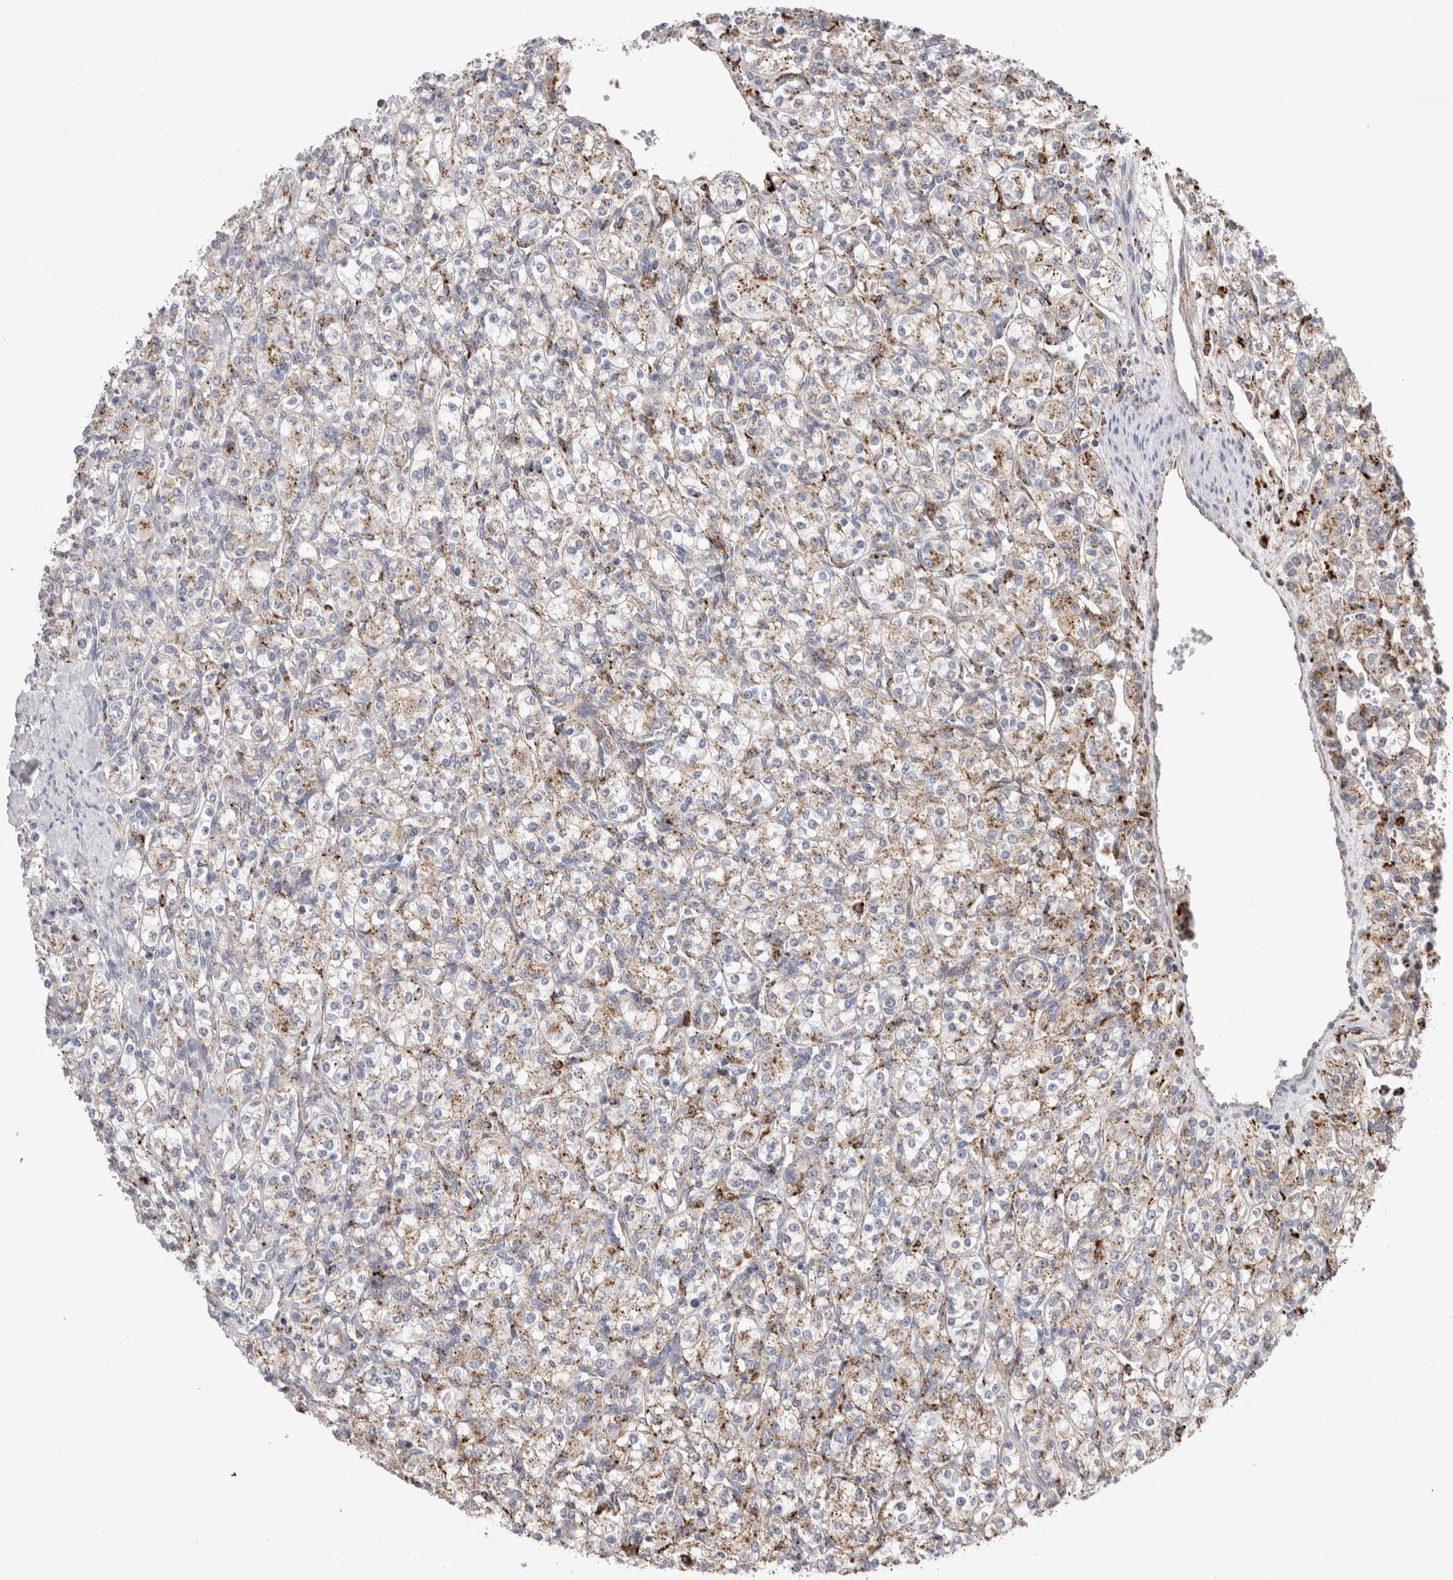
{"staining": {"intensity": "weak", "quantity": ">75%", "location": "cytoplasmic/membranous"}, "tissue": "renal cancer", "cell_type": "Tumor cells", "image_type": "cancer", "snomed": [{"axis": "morphology", "description": "Adenocarcinoma, NOS"}, {"axis": "topography", "description": "Kidney"}], "caption": "Immunohistochemical staining of renal cancer exhibits low levels of weak cytoplasmic/membranous positivity in about >75% of tumor cells.", "gene": "CTSA", "patient": {"sex": "male", "age": 77}}